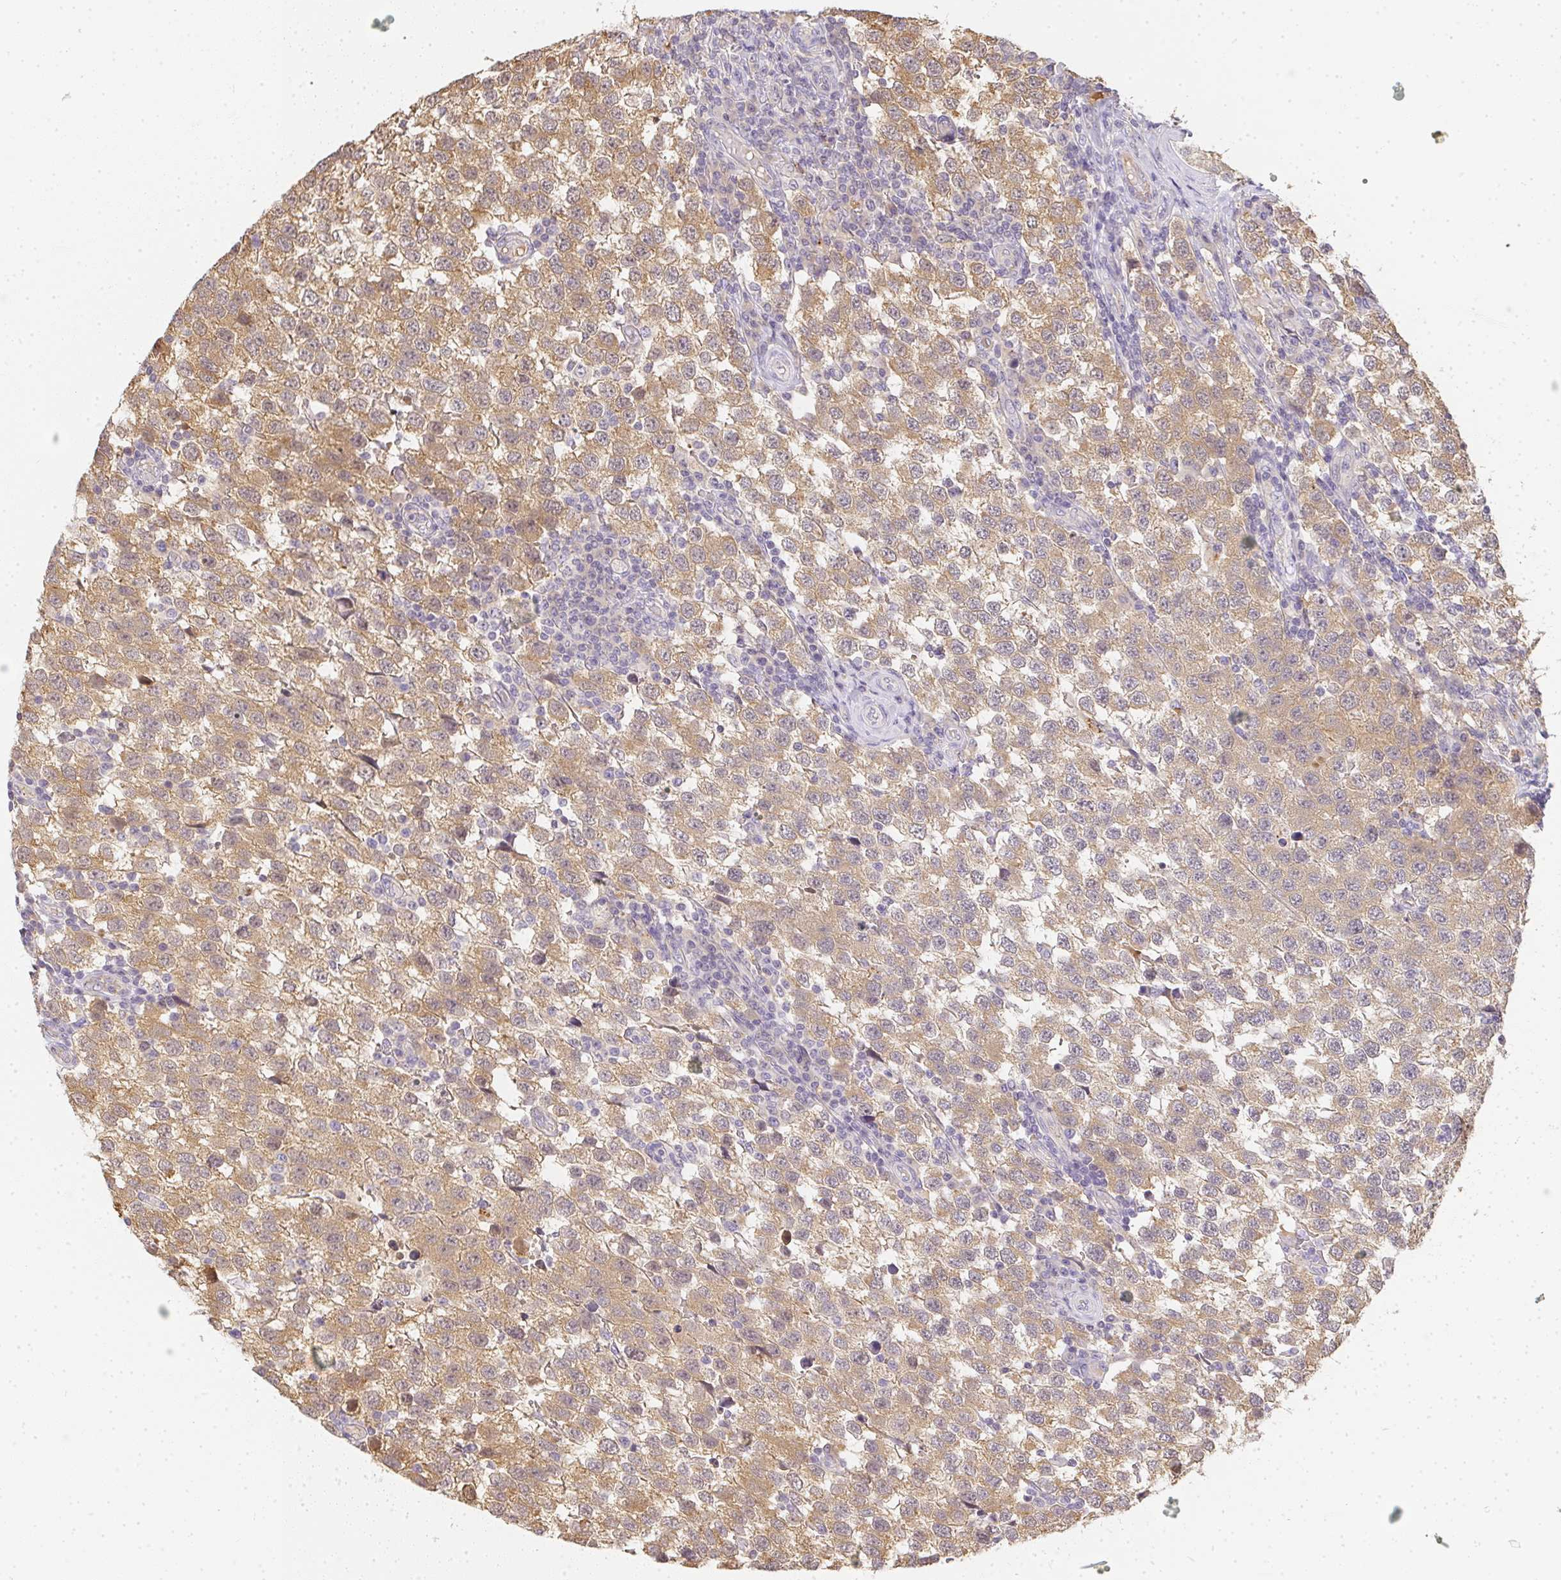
{"staining": {"intensity": "weak", "quantity": ">75%", "location": "cytoplasmic/membranous"}, "tissue": "testis cancer", "cell_type": "Tumor cells", "image_type": "cancer", "snomed": [{"axis": "morphology", "description": "Seminoma, NOS"}, {"axis": "topography", "description": "Testis"}], "caption": "High-power microscopy captured an immunohistochemistry photomicrograph of seminoma (testis), revealing weak cytoplasmic/membranous positivity in about >75% of tumor cells. The protein is stained brown, and the nuclei are stained in blue (DAB (3,3'-diaminobenzidine) IHC with brightfield microscopy, high magnification).", "gene": "SLC35B3", "patient": {"sex": "male", "age": 34}}